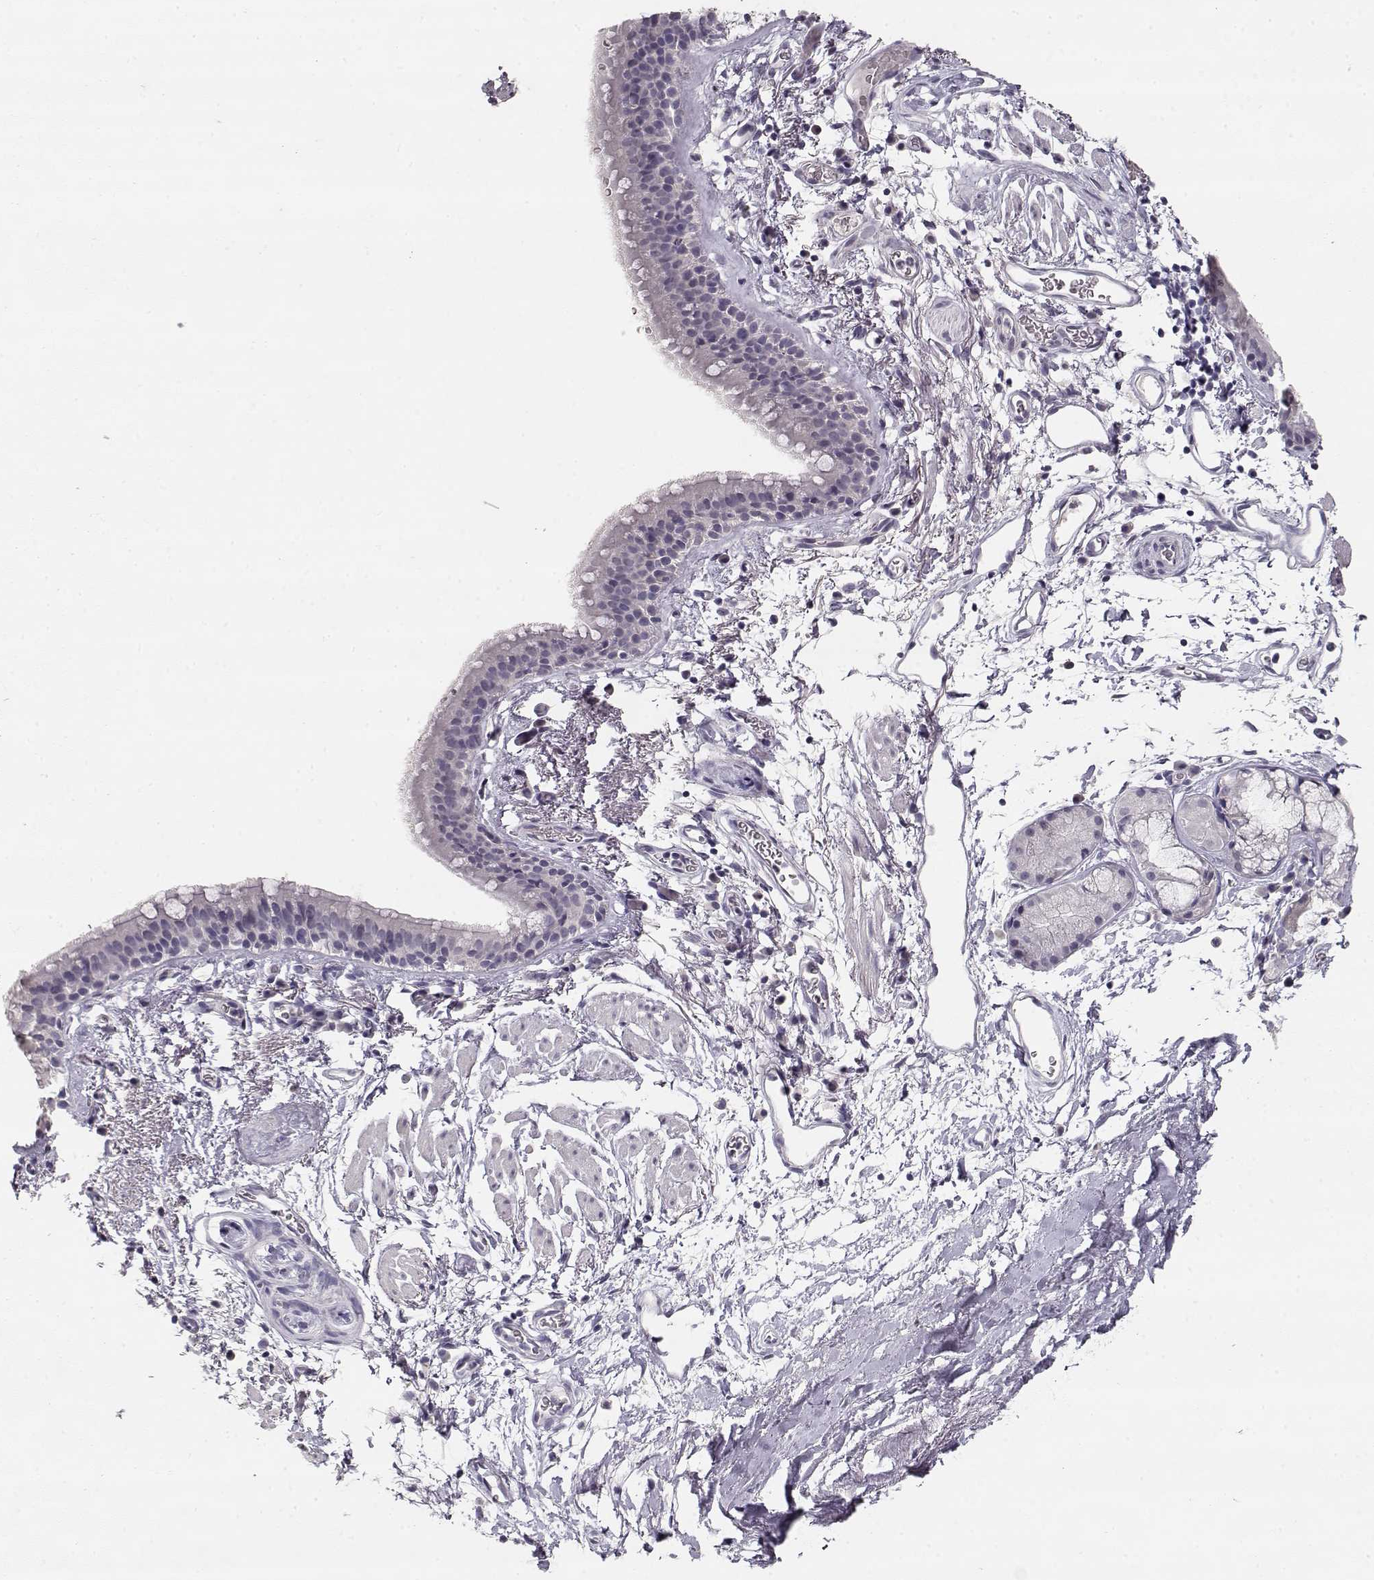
{"staining": {"intensity": "negative", "quantity": "none", "location": "none"}, "tissue": "bronchus", "cell_type": "Respiratory epithelial cells", "image_type": "normal", "snomed": [{"axis": "morphology", "description": "Normal tissue, NOS"}, {"axis": "topography", "description": "Cartilage tissue"}, {"axis": "topography", "description": "Bronchus"}], "caption": "A photomicrograph of bronchus stained for a protein exhibits no brown staining in respiratory epithelial cells. Brightfield microscopy of immunohistochemistry stained with DAB (brown) and hematoxylin (blue), captured at high magnification.", "gene": "TPH2", "patient": {"sex": "male", "age": 58}}